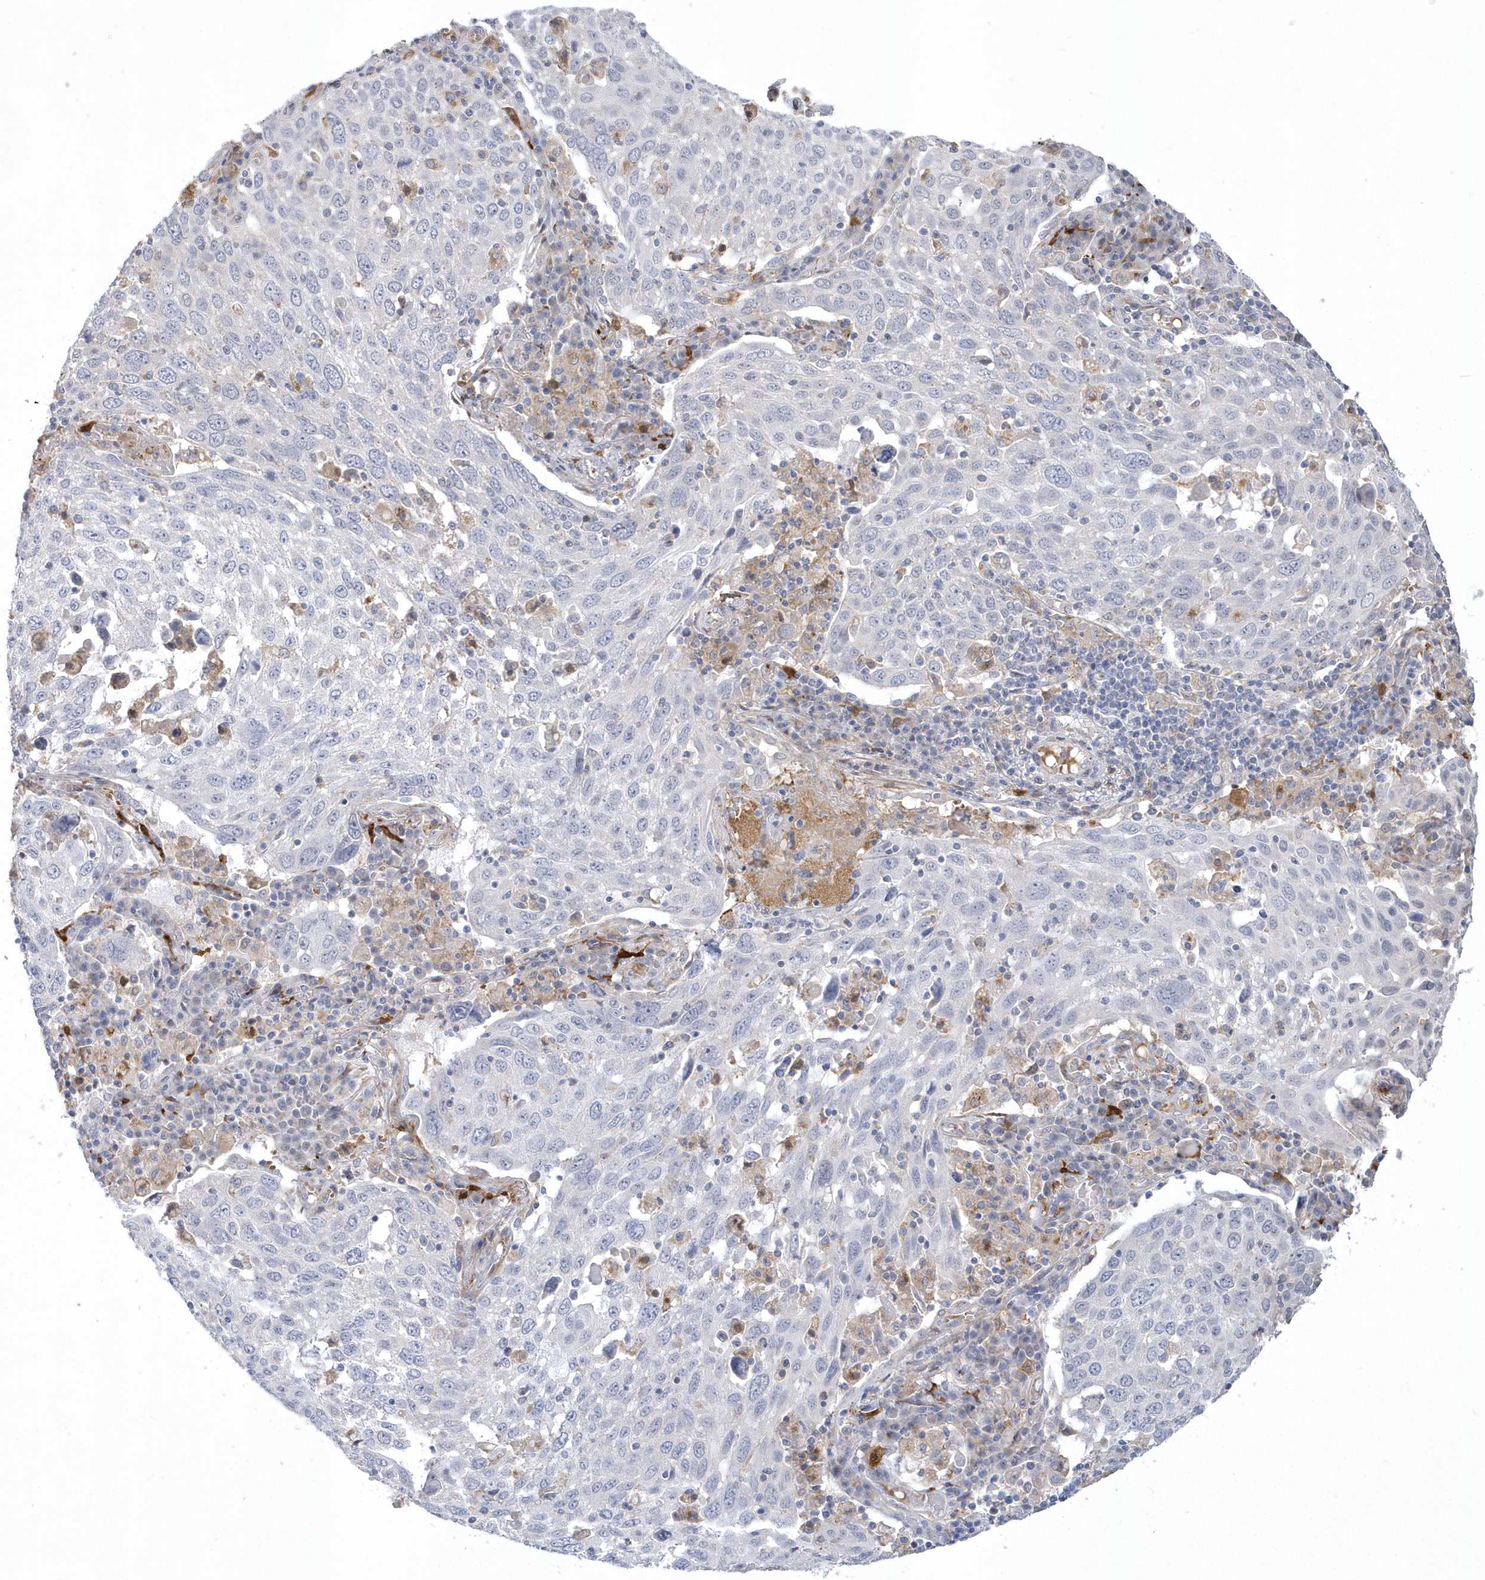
{"staining": {"intensity": "negative", "quantity": "none", "location": "none"}, "tissue": "lung cancer", "cell_type": "Tumor cells", "image_type": "cancer", "snomed": [{"axis": "morphology", "description": "Squamous cell carcinoma, NOS"}, {"axis": "topography", "description": "Lung"}], "caption": "High power microscopy photomicrograph of an IHC photomicrograph of lung cancer, revealing no significant expression in tumor cells.", "gene": "TSPEAR", "patient": {"sex": "male", "age": 65}}